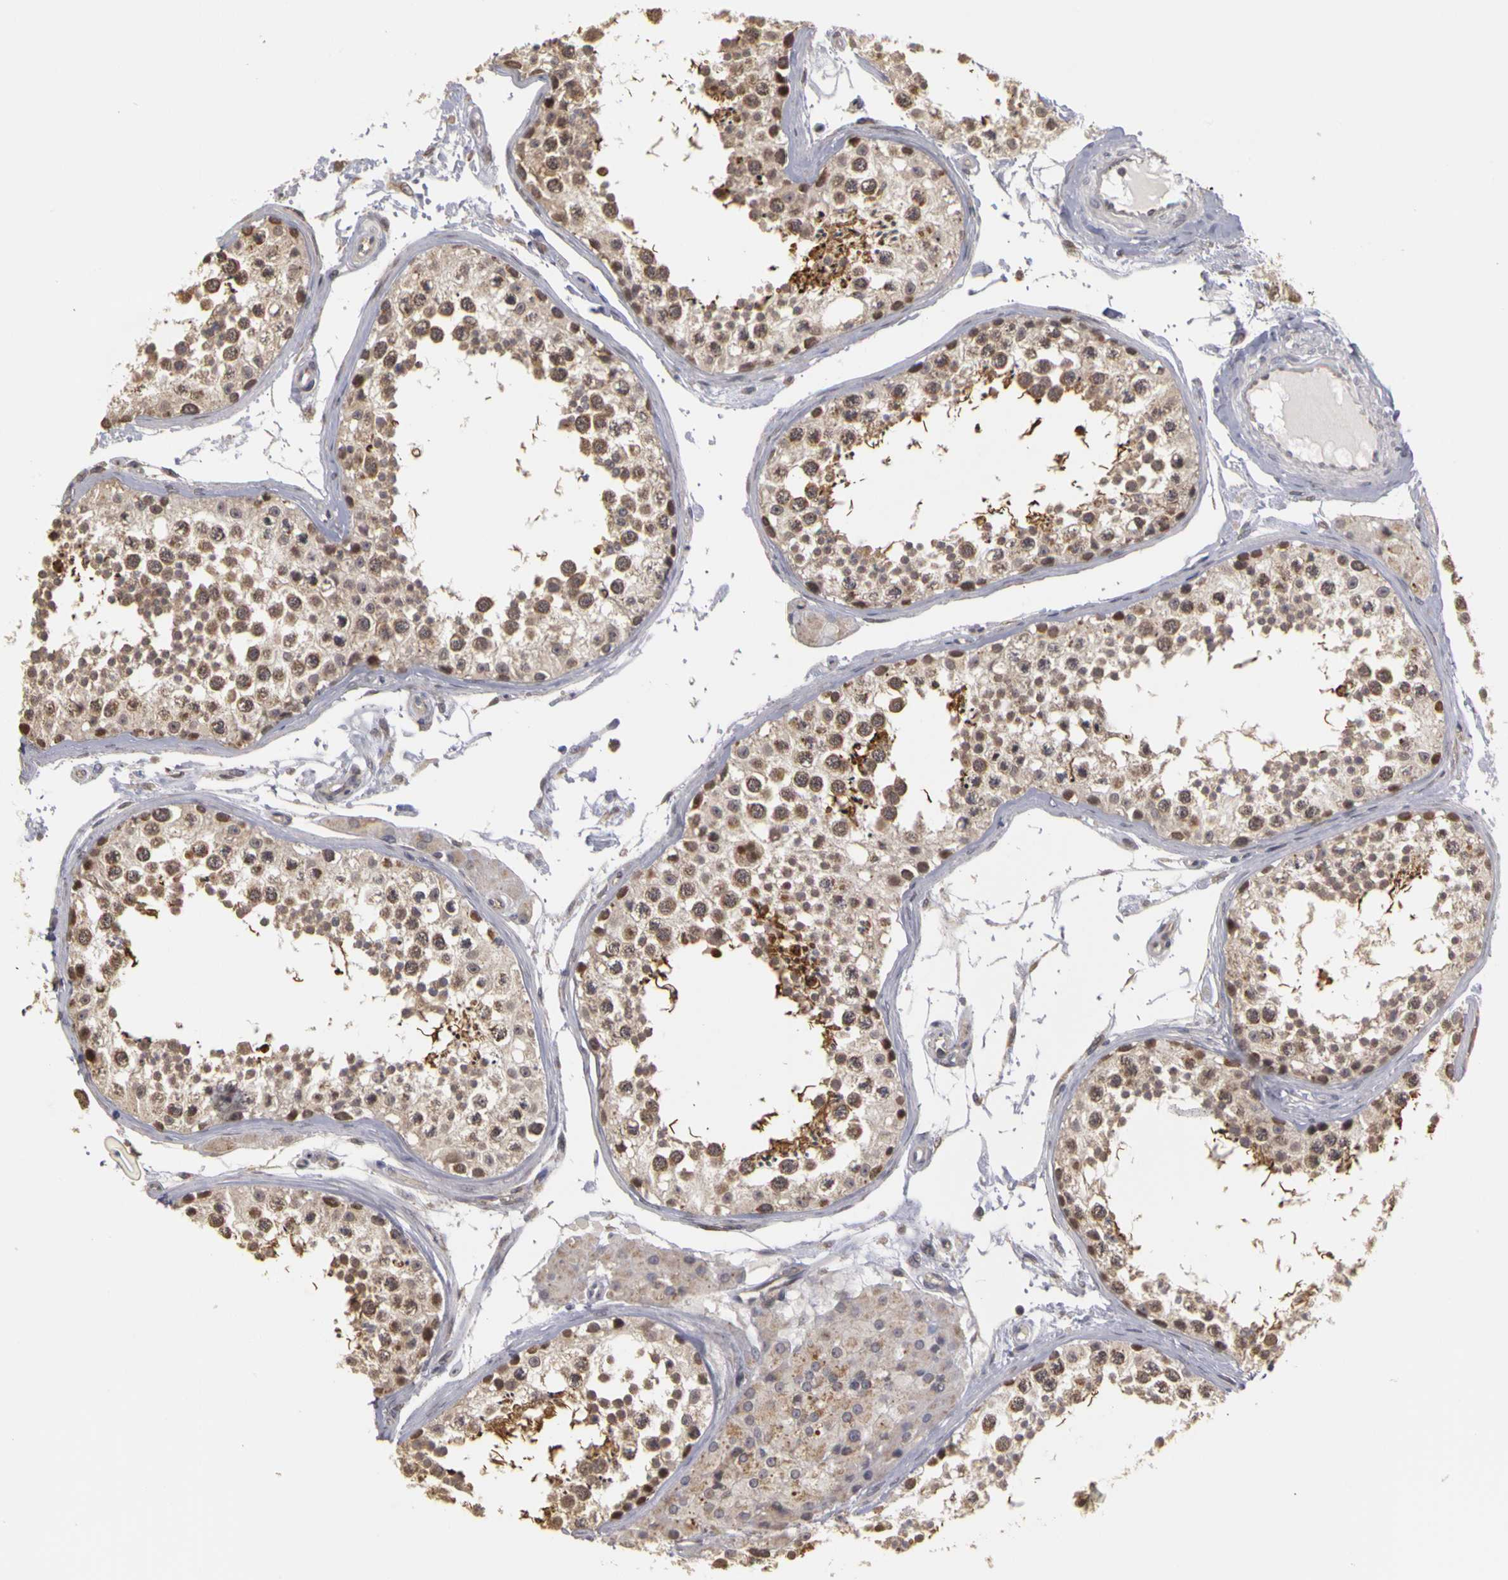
{"staining": {"intensity": "moderate", "quantity": "<25%", "location": "cytoplasmic/membranous"}, "tissue": "testis", "cell_type": "Cells in seminiferous ducts", "image_type": "normal", "snomed": [{"axis": "morphology", "description": "Normal tissue, NOS"}, {"axis": "topography", "description": "Testis"}], "caption": "Moderate cytoplasmic/membranous protein staining is identified in about <25% of cells in seminiferous ducts in testis. (Stains: DAB (3,3'-diaminobenzidine) in brown, nuclei in blue, Microscopy: brightfield microscopy at high magnification).", "gene": "FRMD7", "patient": {"sex": "male", "age": 57}}